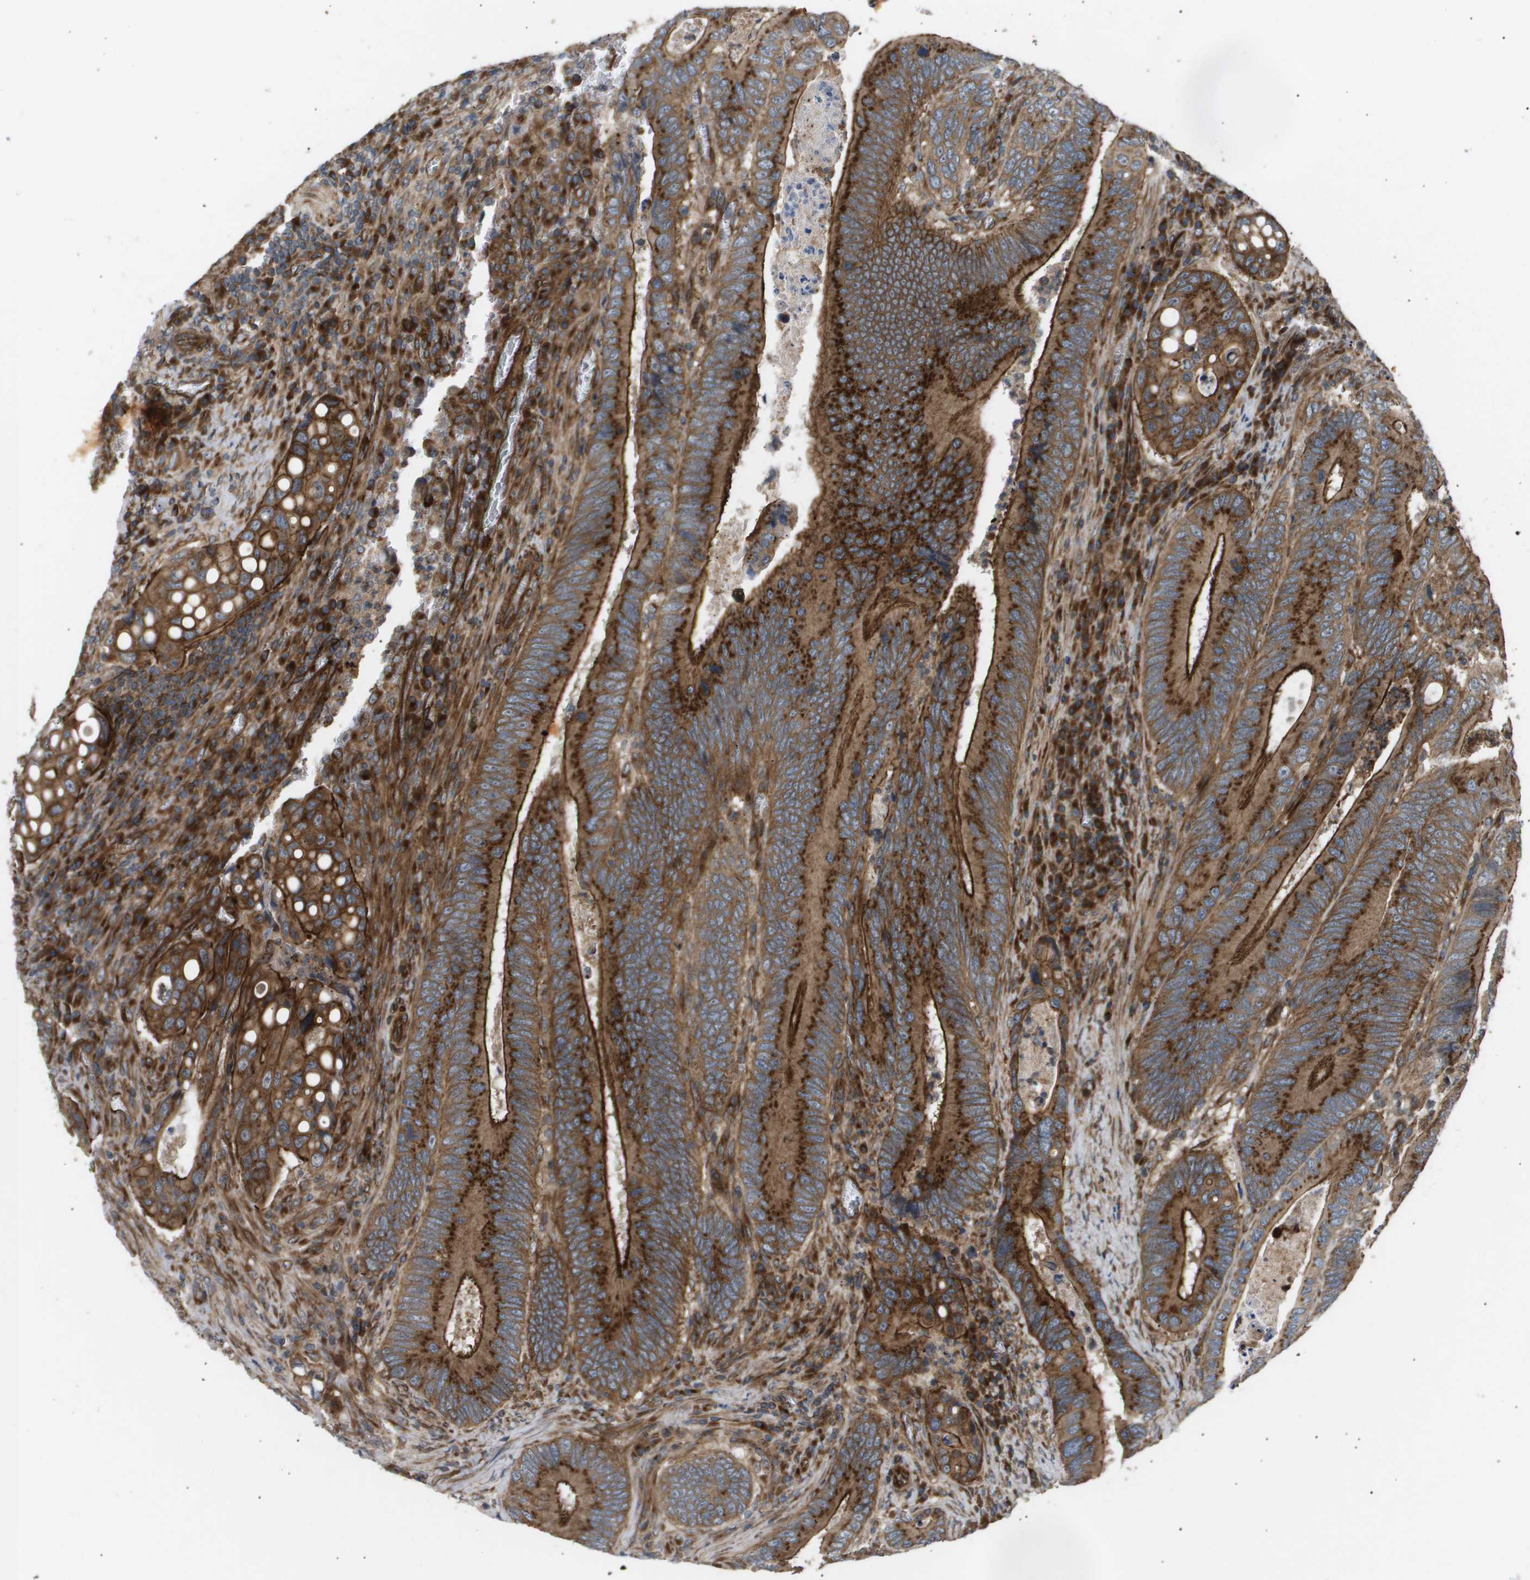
{"staining": {"intensity": "strong", "quantity": ">75%", "location": "cytoplasmic/membranous"}, "tissue": "colorectal cancer", "cell_type": "Tumor cells", "image_type": "cancer", "snomed": [{"axis": "morphology", "description": "Inflammation, NOS"}, {"axis": "morphology", "description": "Adenocarcinoma, NOS"}, {"axis": "topography", "description": "Colon"}], "caption": "An immunohistochemistry photomicrograph of tumor tissue is shown. Protein staining in brown labels strong cytoplasmic/membranous positivity in colorectal cancer (adenocarcinoma) within tumor cells.", "gene": "LYSMD3", "patient": {"sex": "male", "age": 72}}